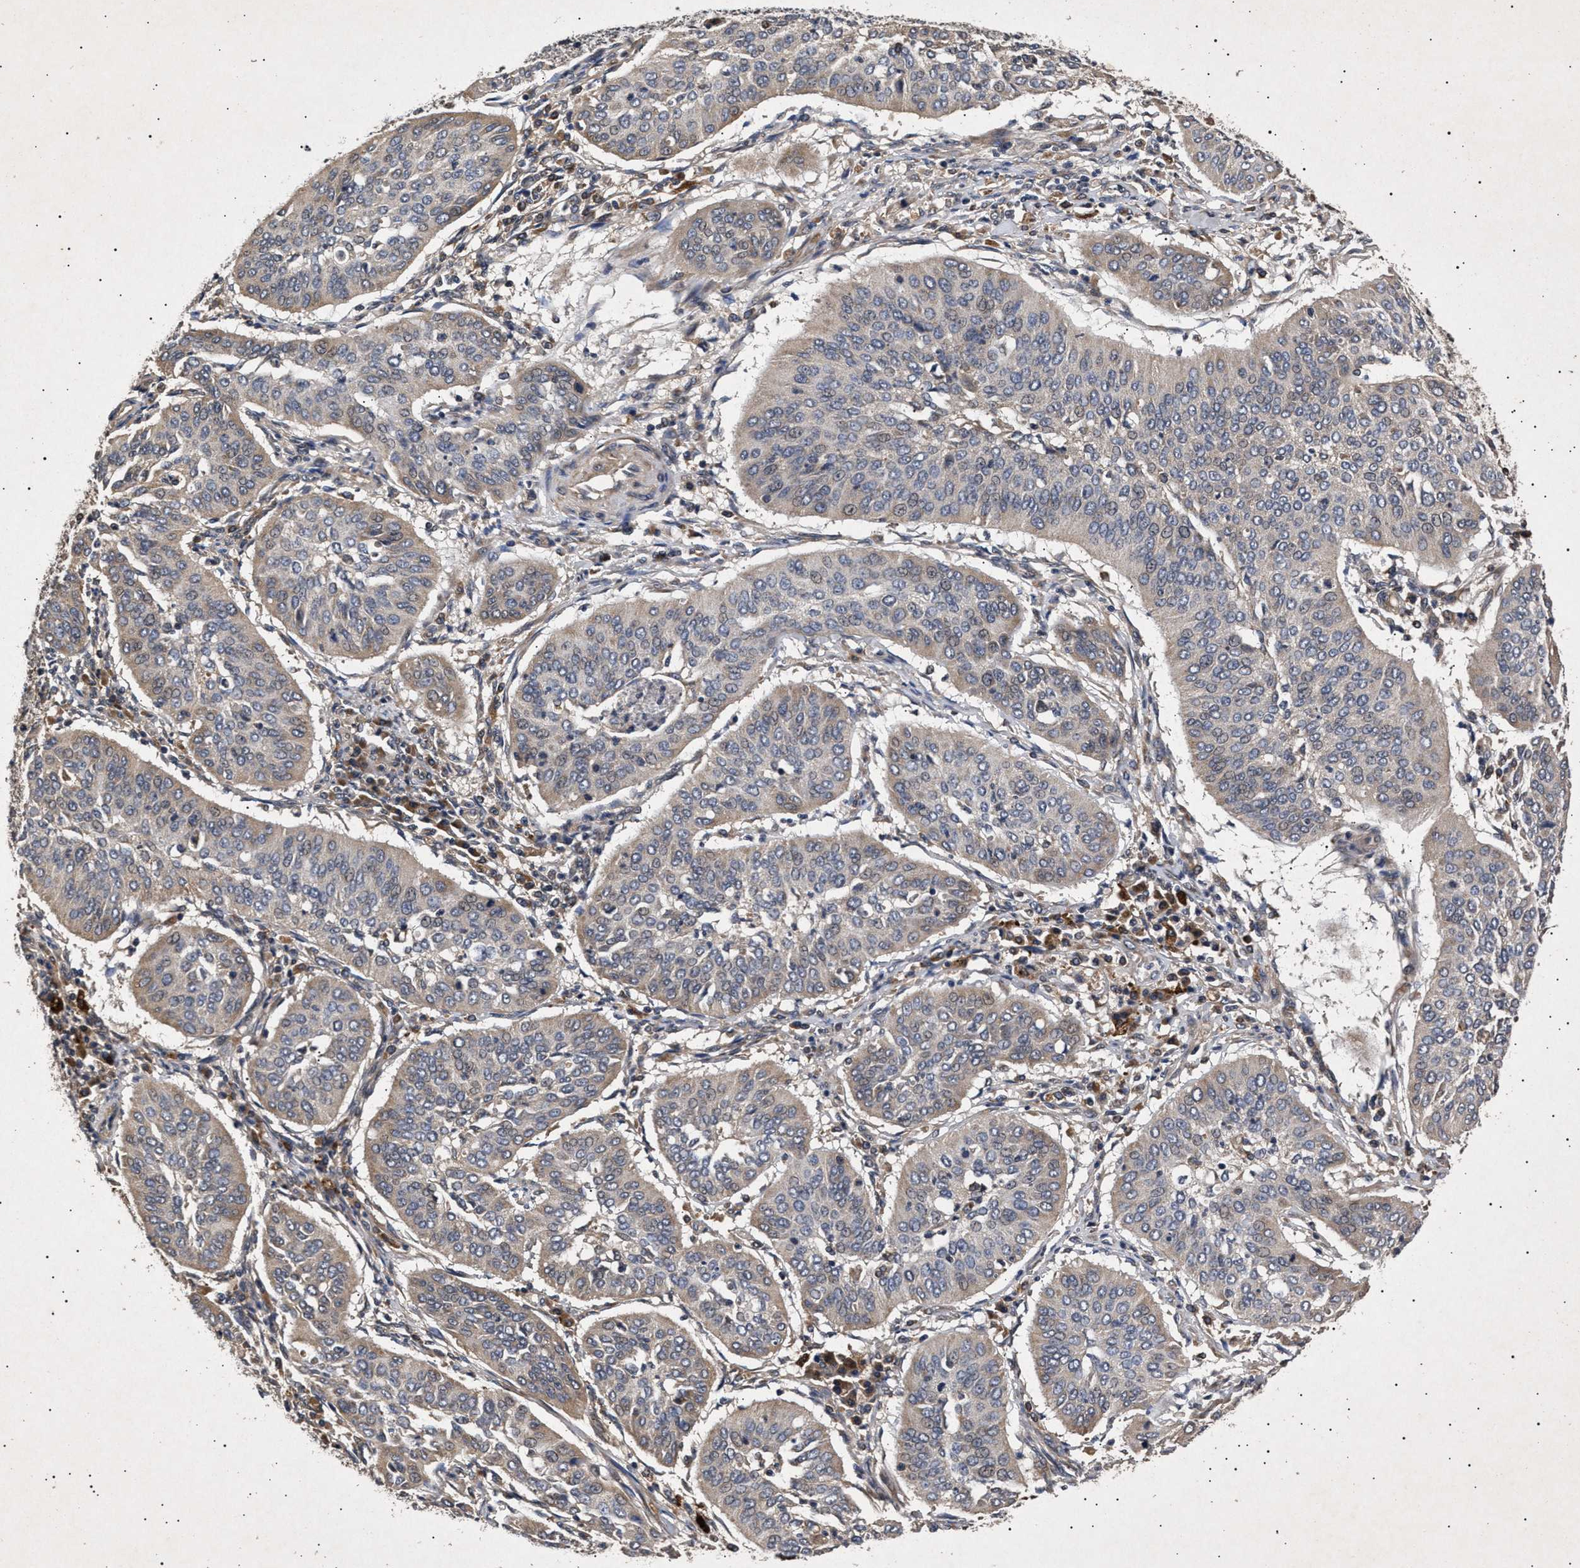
{"staining": {"intensity": "weak", "quantity": "<25%", "location": "cytoplasmic/membranous"}, "tissue": "cervical cancer", "cell_type": "Tumor cells", "image_type": "cancer", "snomed": [{"axis": "morphology", "description": "Normal tissue, NOS"}, {"axis": "morphology", "description": "Squamous cell carcinoma, NOS"}, {"axis": "topography", "description": "Cervix"}], "caption": "This is an immunohistochemistry micrograph of cervical squamous cell carcinoma. There is no staining in tumor cells.", "gene": "ITGB5", "patient": {"sex": "female", "age": 39}}